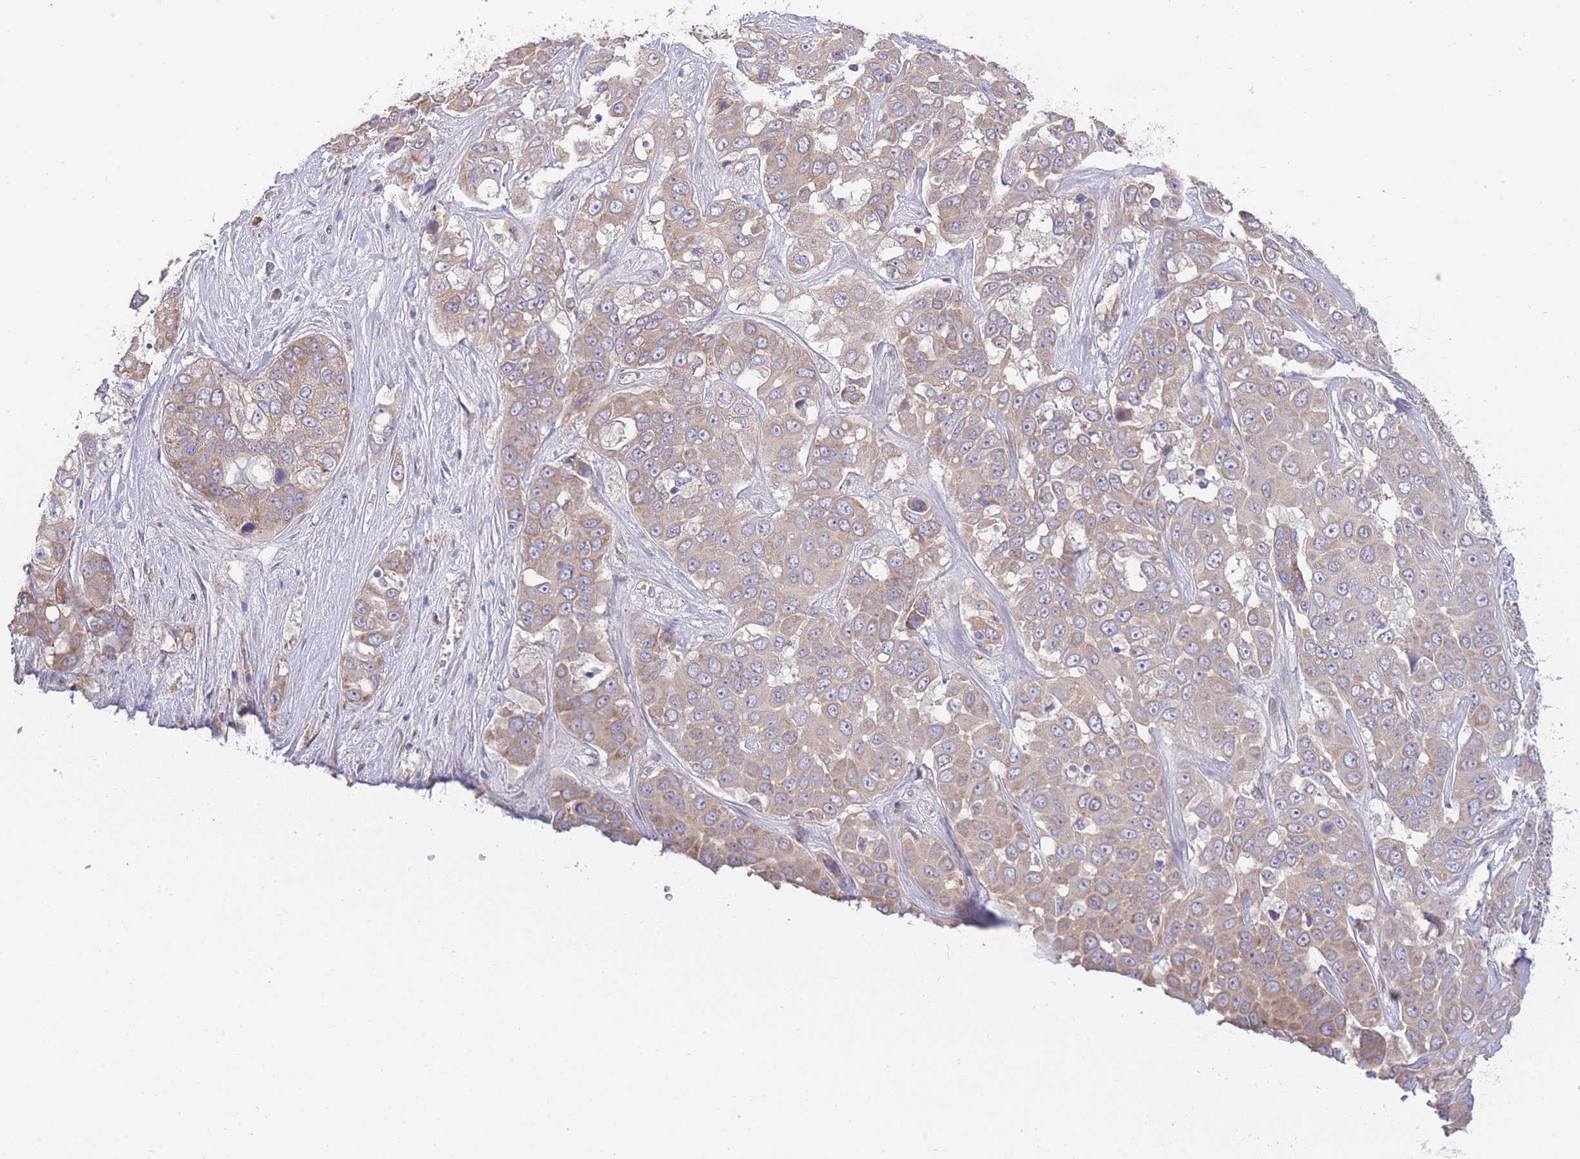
{"staining": {"intensity": "moderate", "quantity": ">75%", "location": "cytoplasmic/membranous"}, "tissue": "liver cancer", "cell_type": "Tumor cells", "image_type": "cancer", "snomed": [{"axis": "morphology", "description": "Cholangiocarcinoma"}, {"axis": "topography", "description": "Liver"}], "caption": "This is an image of immunohistochemistry (IHC) staining of liver cancer, which shows moderate expression in the cytoplasmic/membranous of tumor cells.", "gene": "BEX1", "patient": {"sex": "female", "age": 52}}